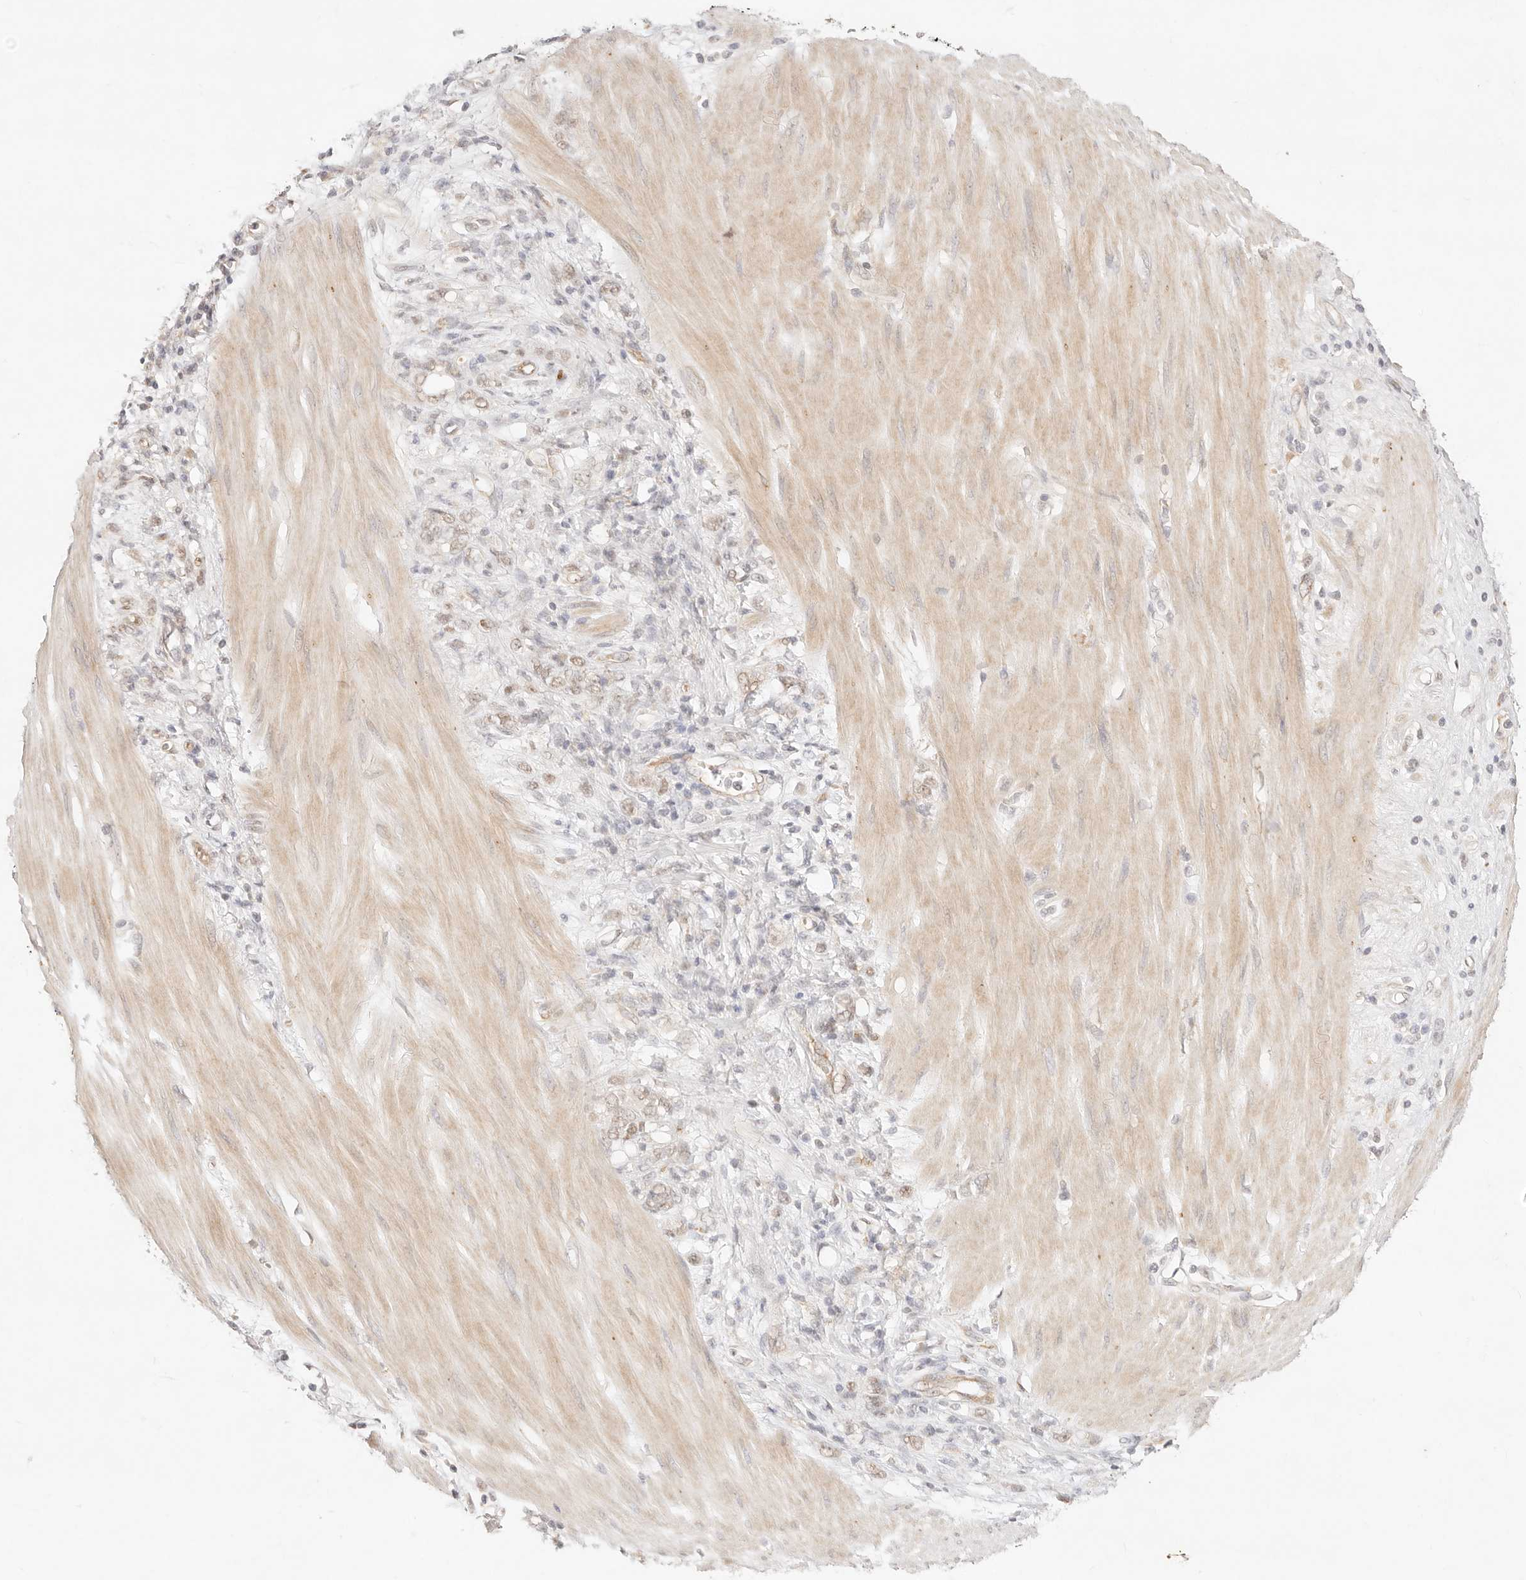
{"staining": {"intensity": "weak", "quantity": "25%-75%", "location": "nuclear"}, "tissue": "stomach cancer", "cell_type": "Tumor cells", "image_type": "cancer", "snomed": [{"axis": "morphology", "description": "Adenocarcinoma, NOS"}, {"axis": "topography", "description": "Stomach"}], "caption": "Weak nuclear staining is present in approximately 25%-75% of tumor cells in stomach adenocarcinoma. The staining was performed using DAB to visualize the protein expression in brown, while the nuclei were stained in blue with hematoxylin (Magnification: 20x).", "gene": "GPR156", "patient": {"sex": "female", "age": 76}}